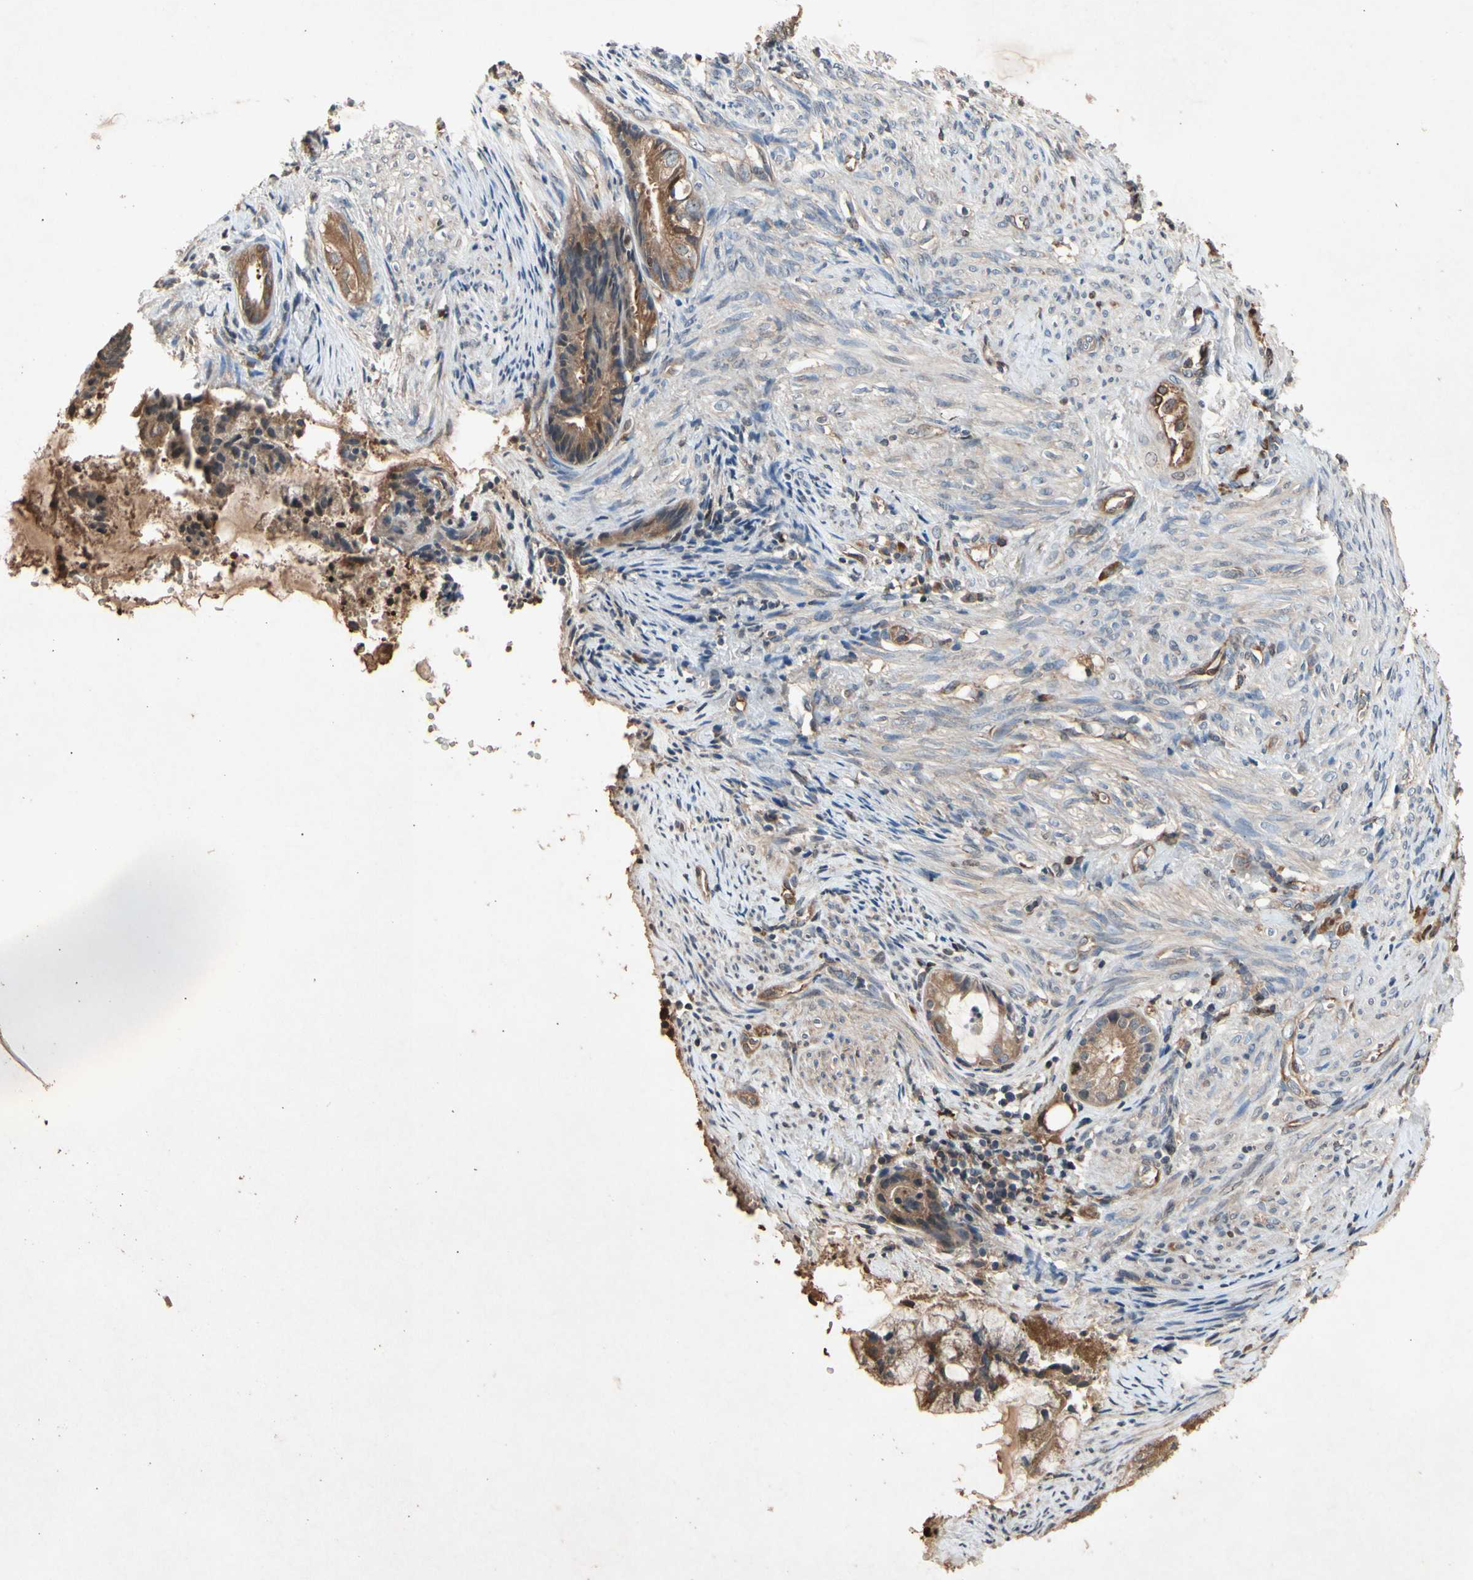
{"staining": {"intensity": "moderate", "quantity": ">75%", "location": "cytoplasmic/membranous"}, "tissue": "endometrial cancer", "cell_type": "Tumor cells", "image_type": "cancer", "snomed": [{"axis": "morphology", "description": "Adenocarcinoma, NOS"}, {"axis": "topography", "description": "Endometrium"}], "caption": "This is an image of immunohistochemistry (IHC) staining of endometrial adenocarcinoma, which shows moderate positivity in the cytoplasmic/membranous of tumor cells.", "gene": "PRDX4", "patient": {"sex": "female", "age": 86}}